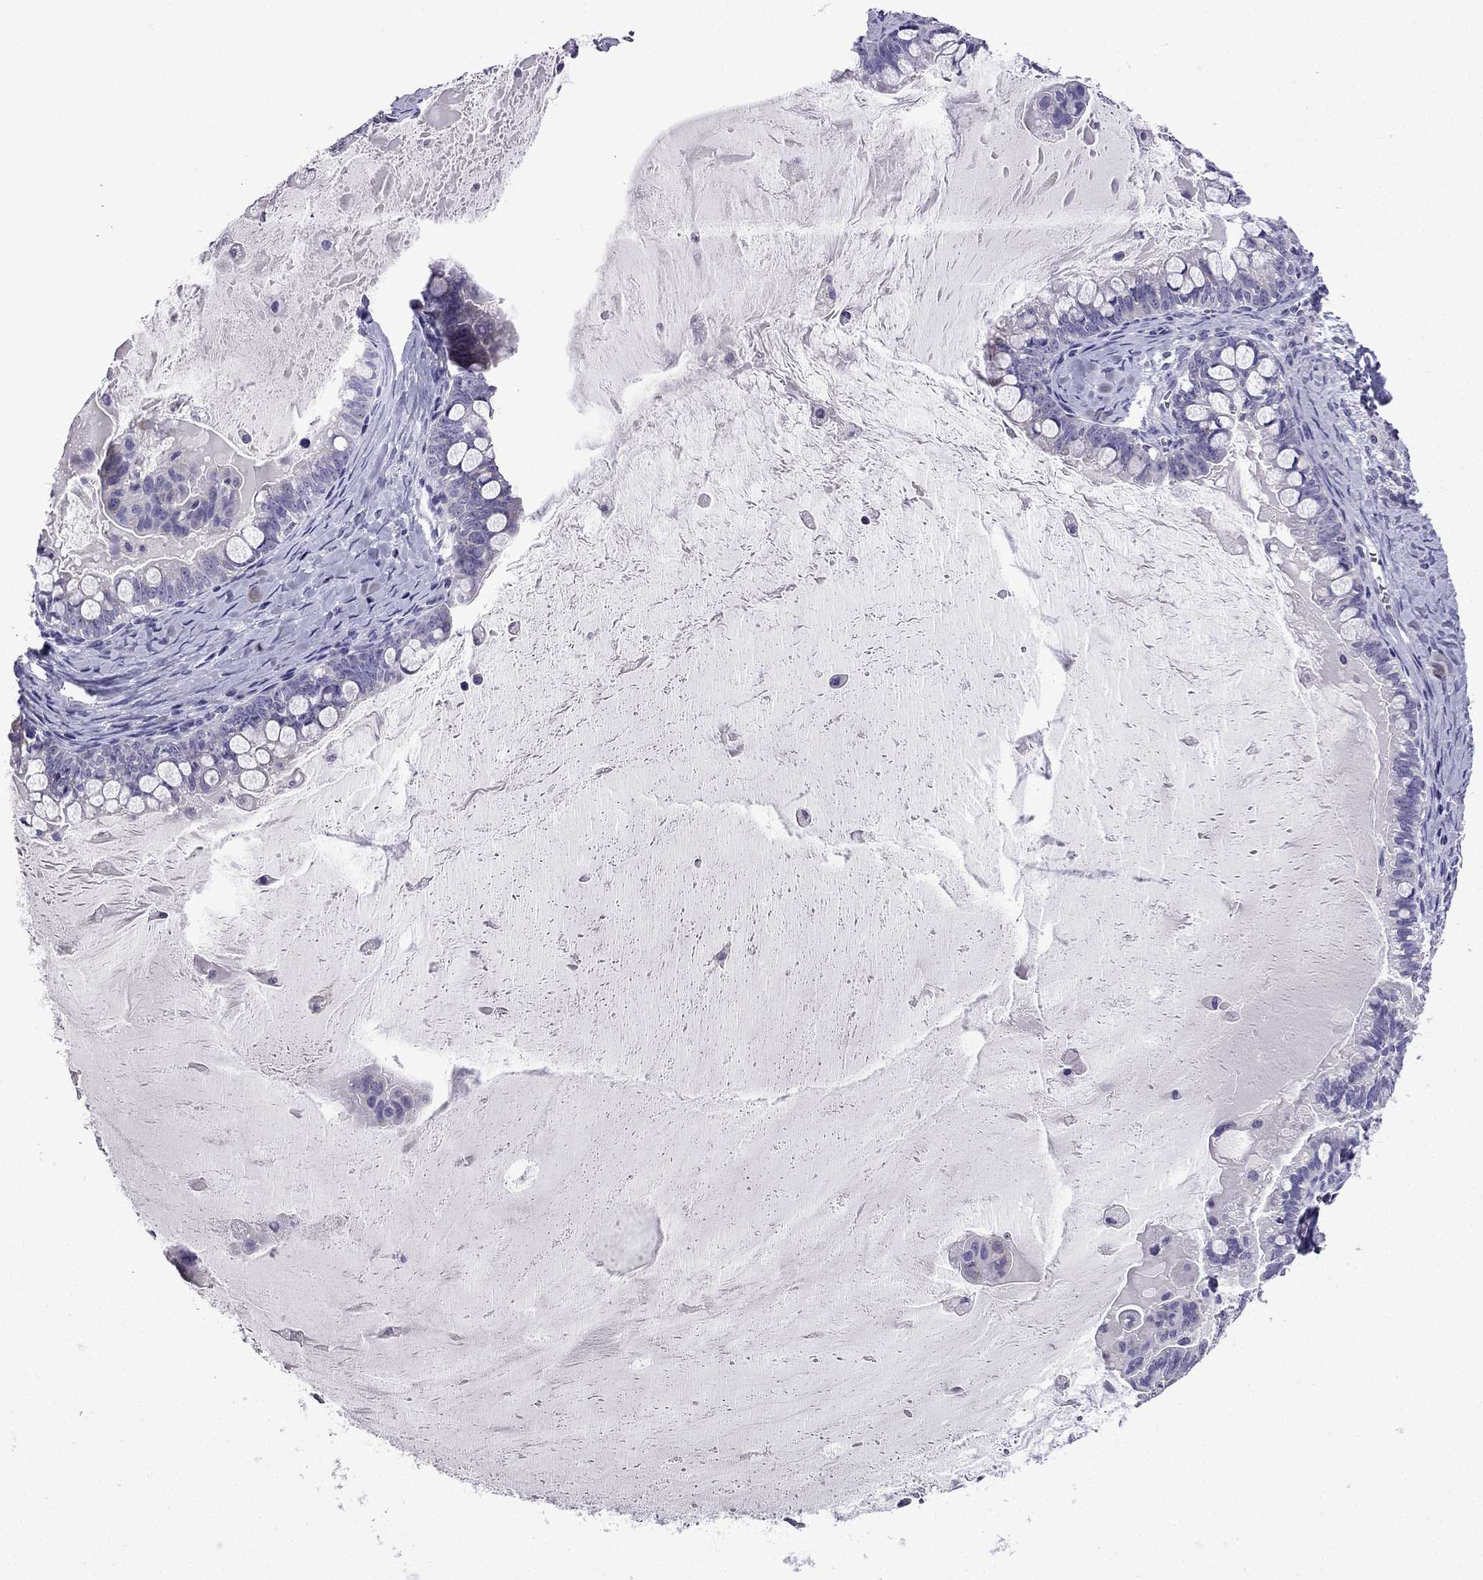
{"staining": {"intensity": "negative", "quantity": "none", "location": "none"}, "tissue": "ovarian cancer", "cell_type": "Tumor cells", "image_type": "cancer", "snomed": [{"axis": "morphology", "description": "Cystadenocarcinoma, mucinous, NOS"}, {"axis": "topography", "description": "Ovary"}], "caption": "IHC photomicrograph of ovarian cancer (mucinous cystadenocarcinoma) stained for a protein (brown), which exhibits no positivity in tumor cells.", "gene": "TTN", "patient": {"sex": "female", "age": 63}}